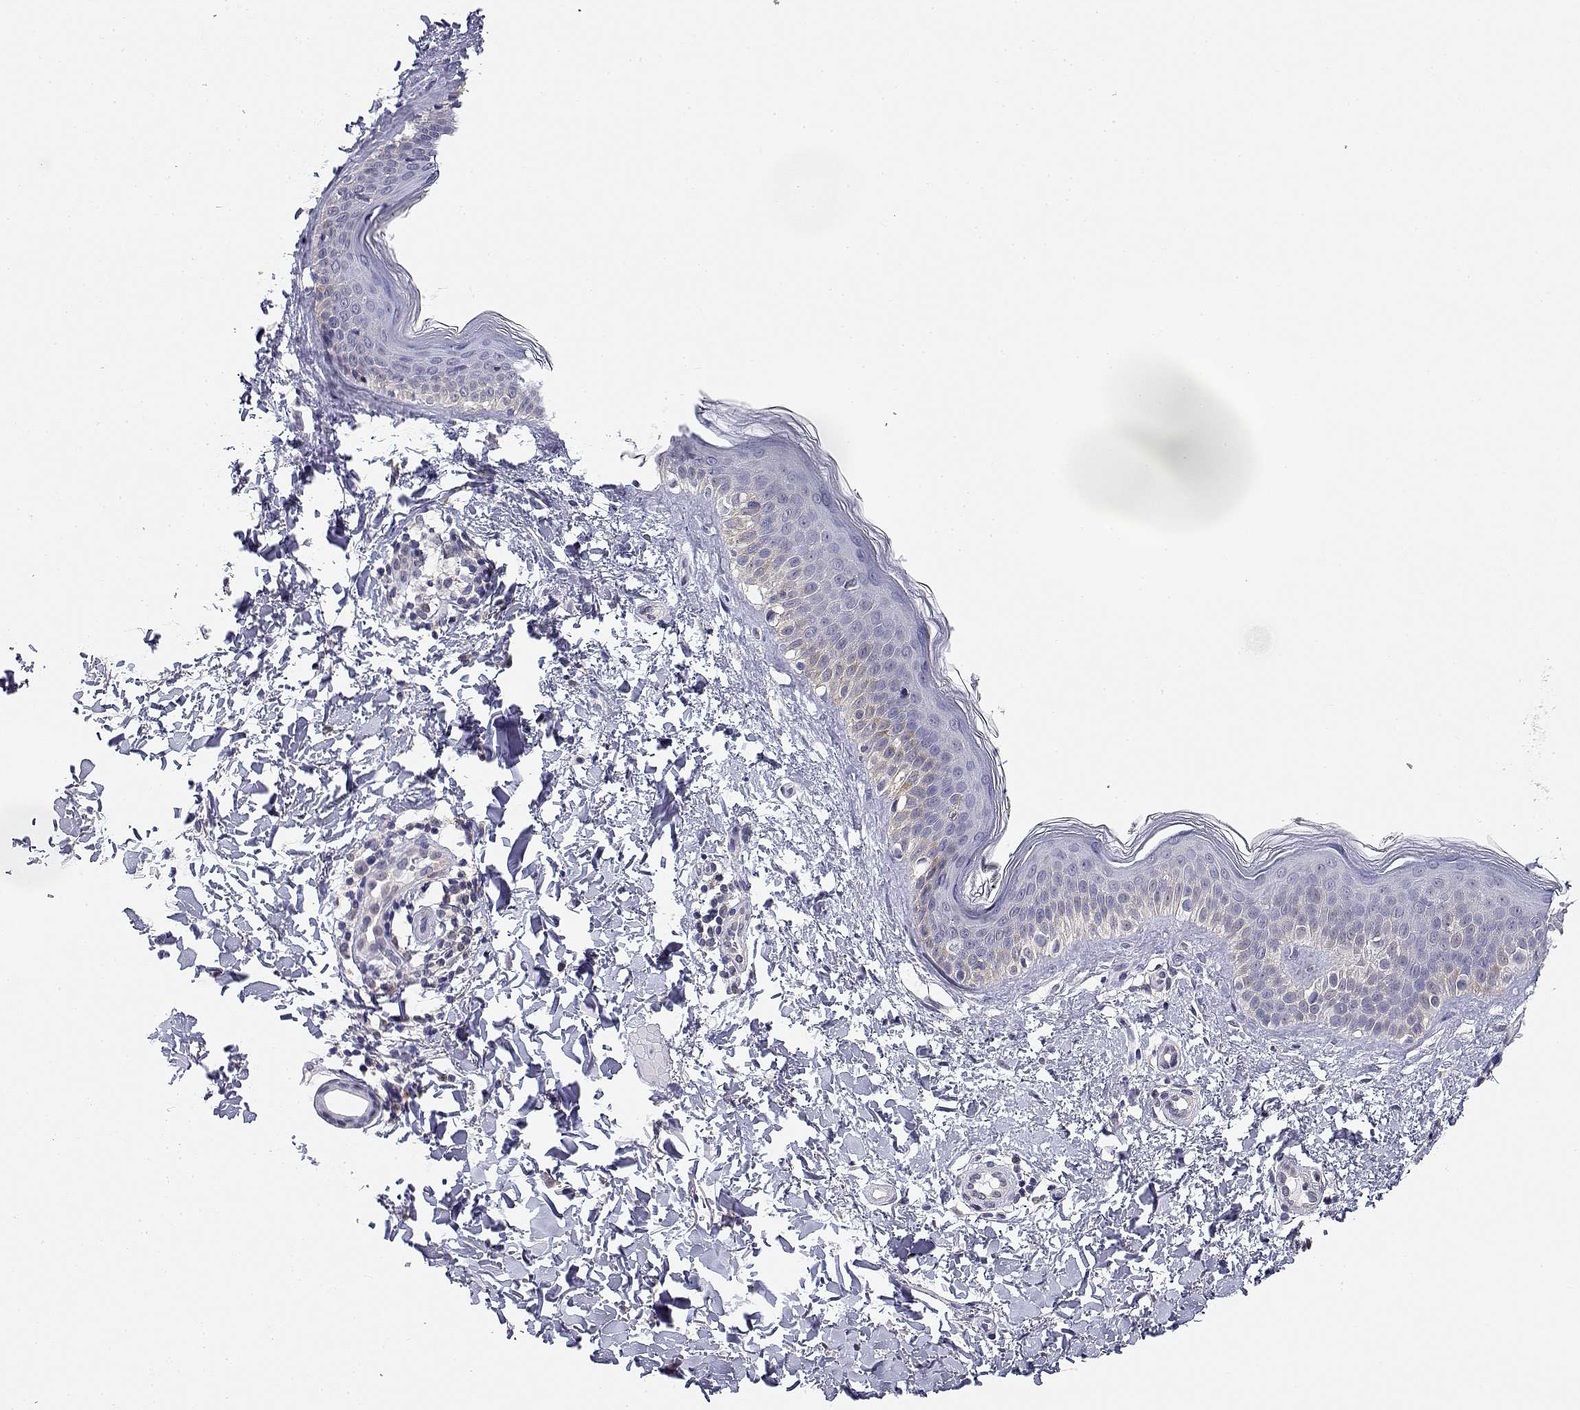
{"staining": {"intensity": "weak", "quantity": "<25%", "location": "cytoplasmic/membranous"}, "tissue": "skin cancer", "cell_type": "Tumor cells", "image_type": "cancer", "snomed": [{"axis": "morphology", "description": "Normal tissue, NOS"}, {"axis": "morphology", "description": "Basal cell carcinoma"}, {"axis": "topography", "description": "Skin"}], "caption": "Immunohistochemical staining of basal cell carcinoma (skin) shows no significant positivity in tumor cells.", "gene": "ADA", "patient": {"sex": "male", "age": 46}}